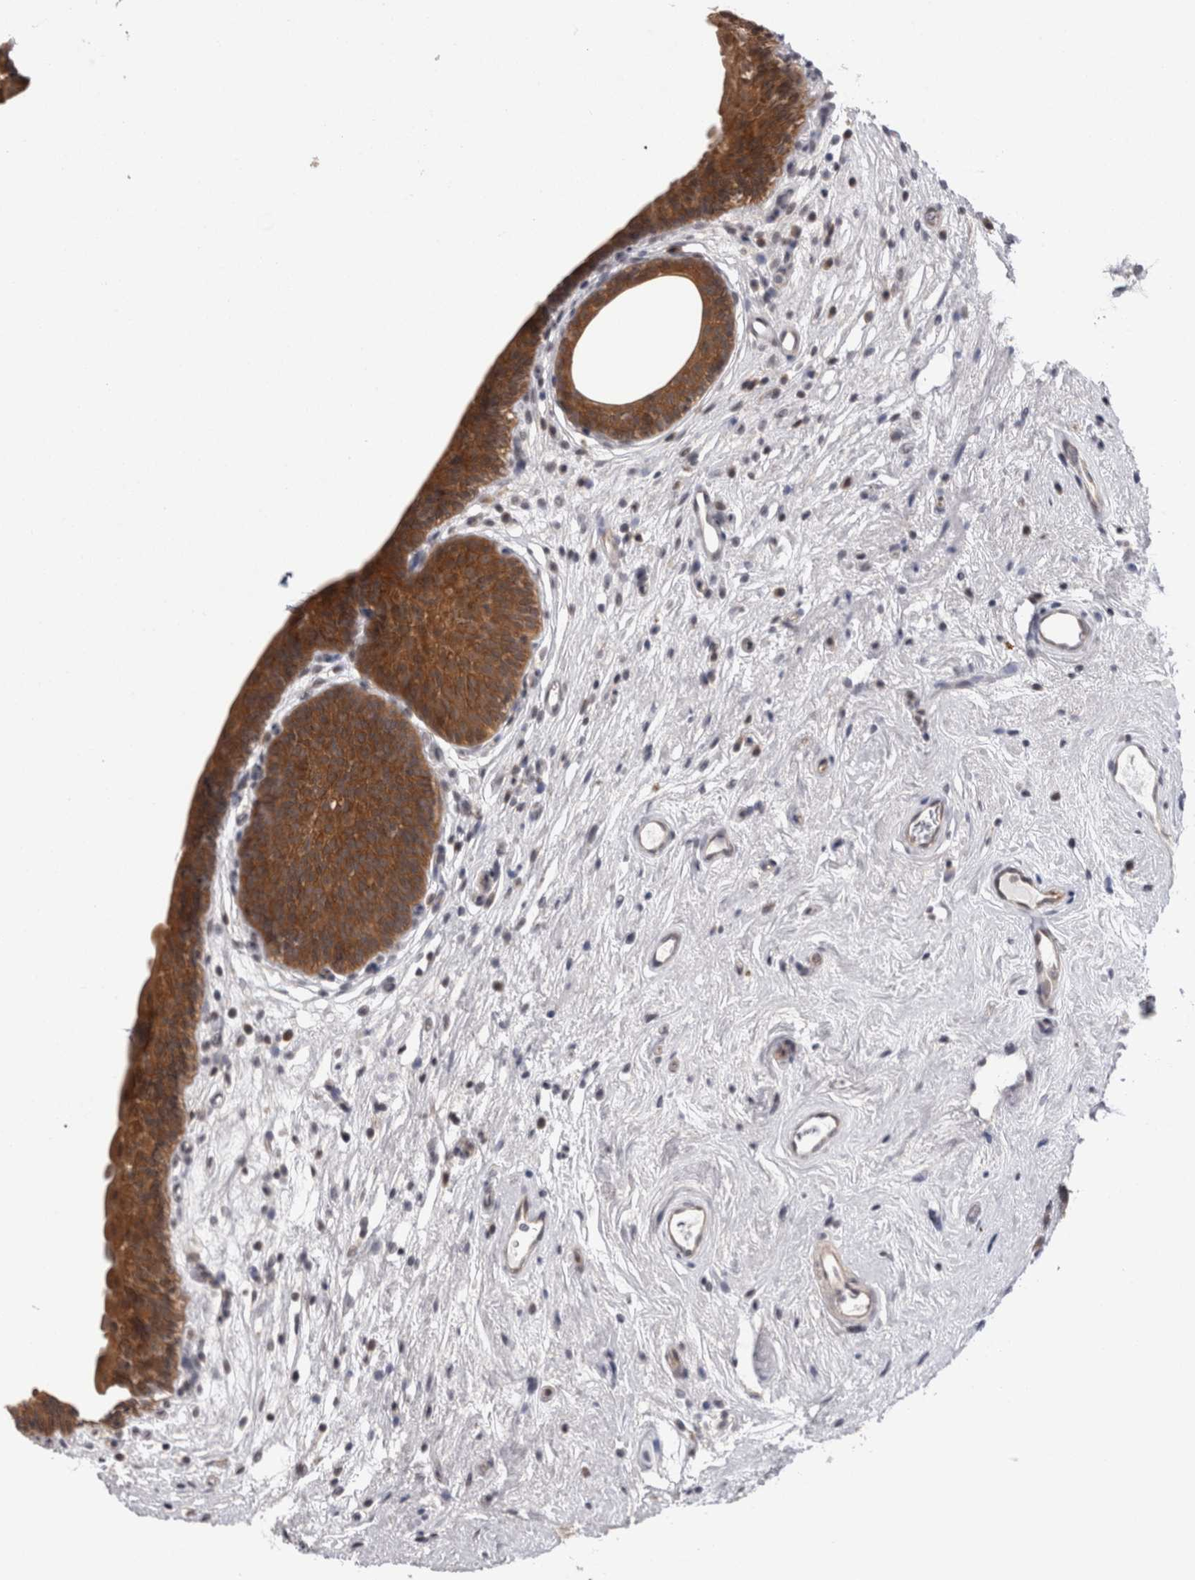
{"staining": {"intensity": "strong", "quantity": ">75%", "location": "cytoplasmic/membranous"}, "tissue": "urinary bladder", "cell_type": "Urothelial cells", "image_type": "normal", "snomed": [{"axis": "morphology", "description": "Normal tissue, NOS"}, {"axis": "topography", "description": "Urinary bladder"}], "caption": "Strong cytoplasmic/membranous positivity for a protein is identified in approximately >75% of urothelial cells of normal urinary bladder using immunohistochemistry.", "gene": "PSMB2", "patient": {"sex": "male", "age": 83}}